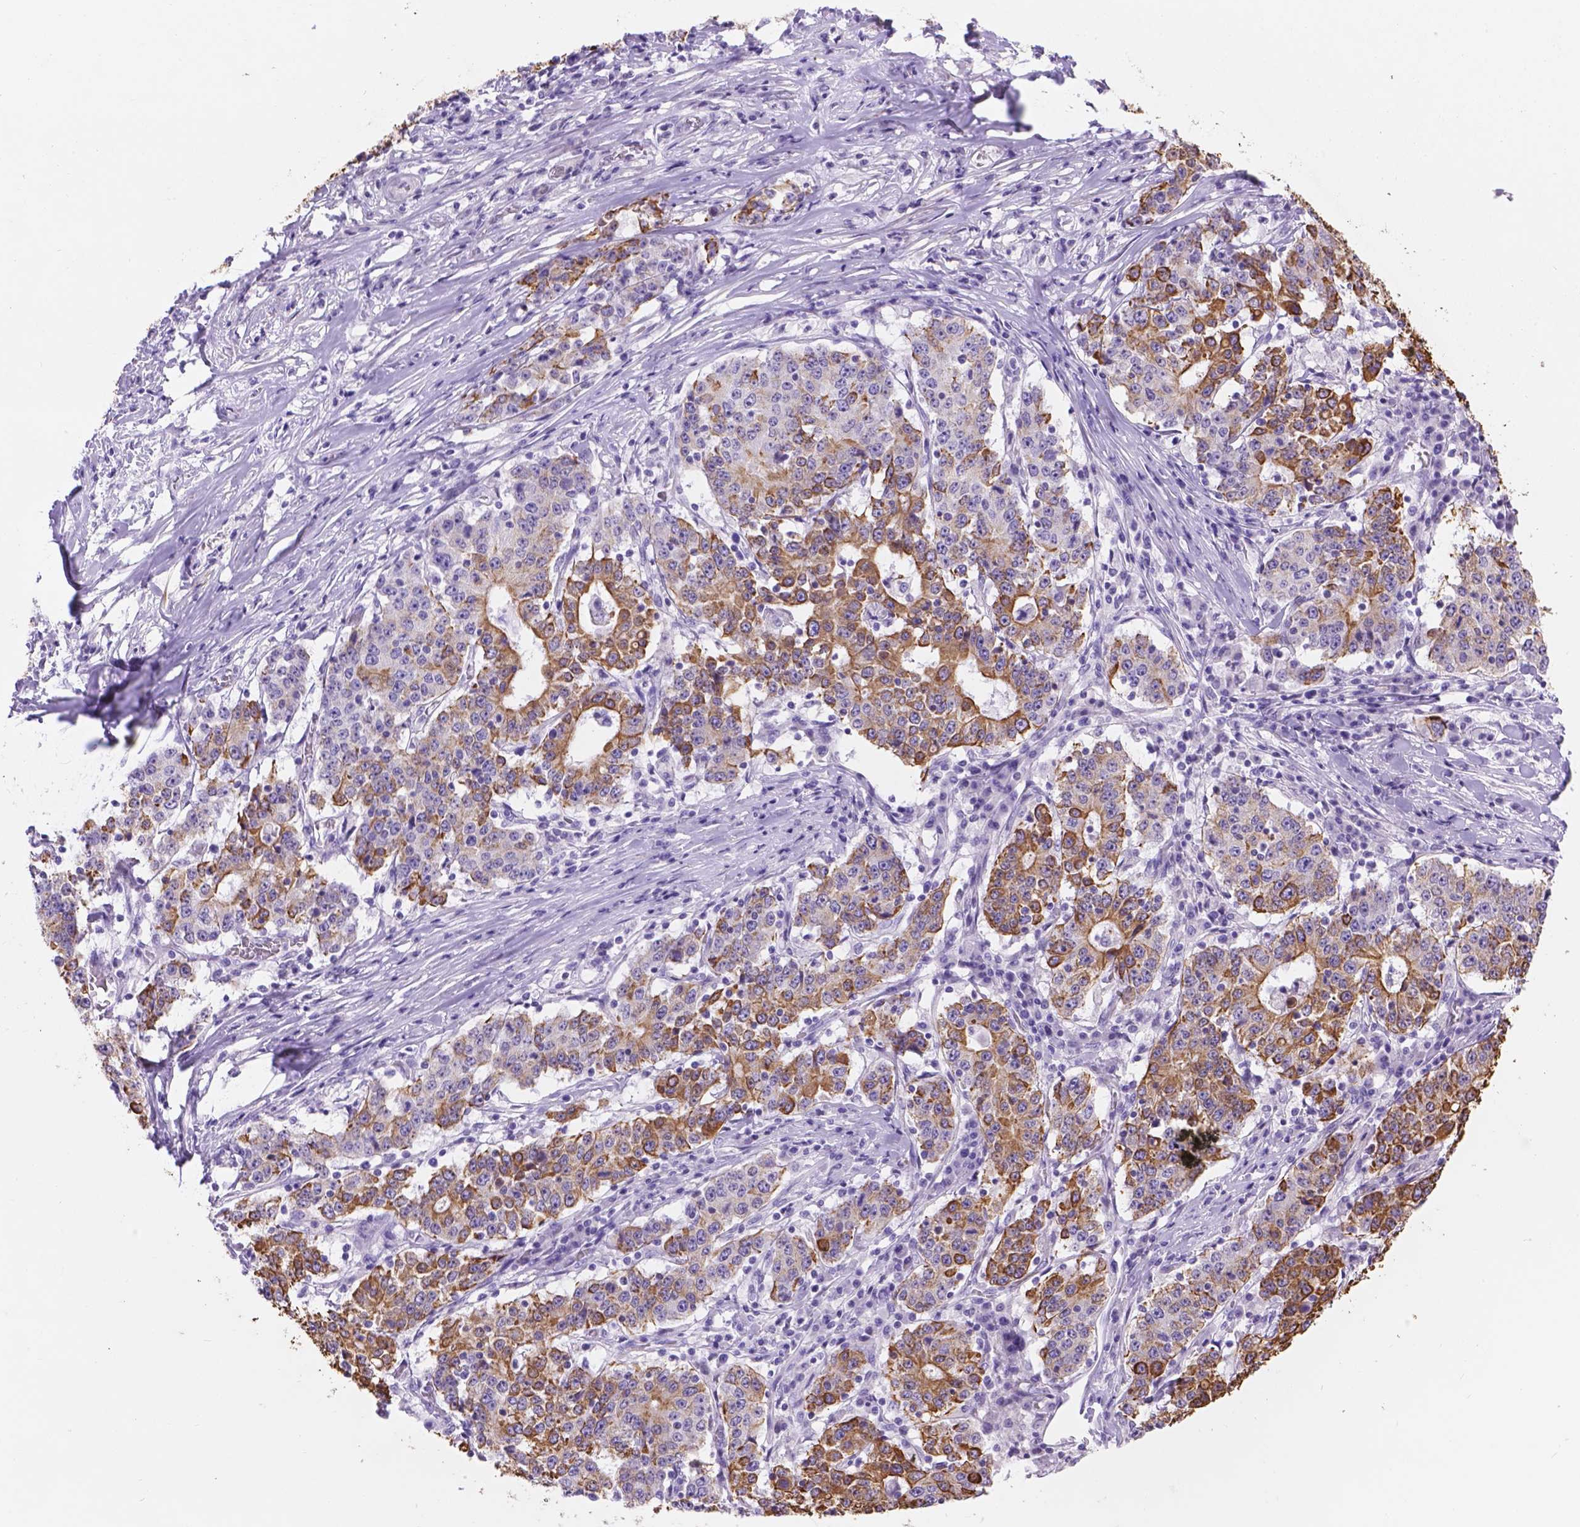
{"staining": {"intensity": "strong", "quantity": ">75%", "location": "cytoplasmic/membranous"}, "tissue": "stomach cancer", "cell_type": "Tumor cells", "image_type": "cancer", "snomed": [{"axis": "morphology", "description": "Adenocarcinoma, NOS"}, {"axis": "topography", "description": "Stomach"}], "caption": "Stomach cancer stained with a protein marker displays strong staining in tumor cells.", "gene": "DMWD", "patient": {"sex": "male", "age": 59}}